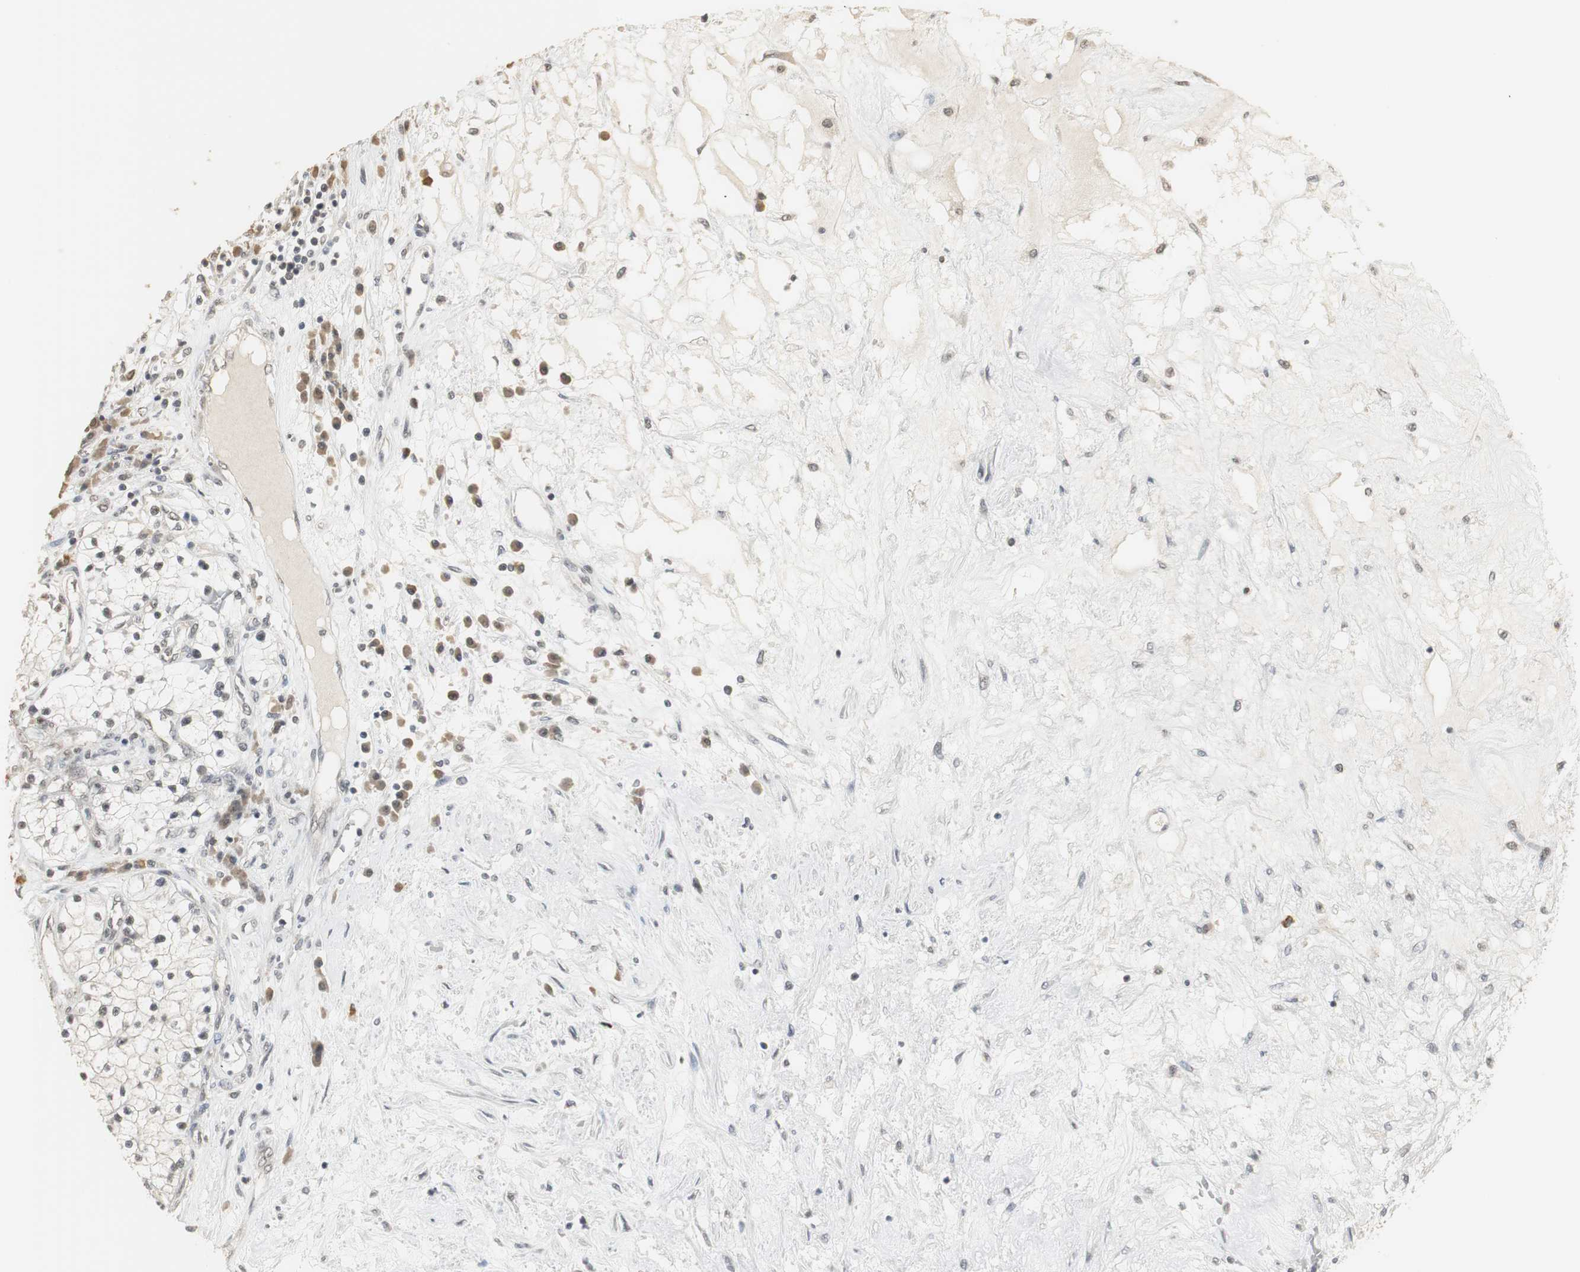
{"staining": {"intensity": "negative", "quantity": "none", "location": "none"}, "tissue": "renal cancer", "cell_type": "Tumor cells", "image_type": "cancer", "snomed": [{"axis": "morphology", "description": "Adenocarcinoma, NOS"}, {"axis": "topography", "description": "Kidney"}], "caption": "Immunohistochemical staining of renal cancer (adenocarcinoma) displays no significant positivity in tumor cells.", "gene": "ELOA", "patient": {"sex": "male", "age": 68}}